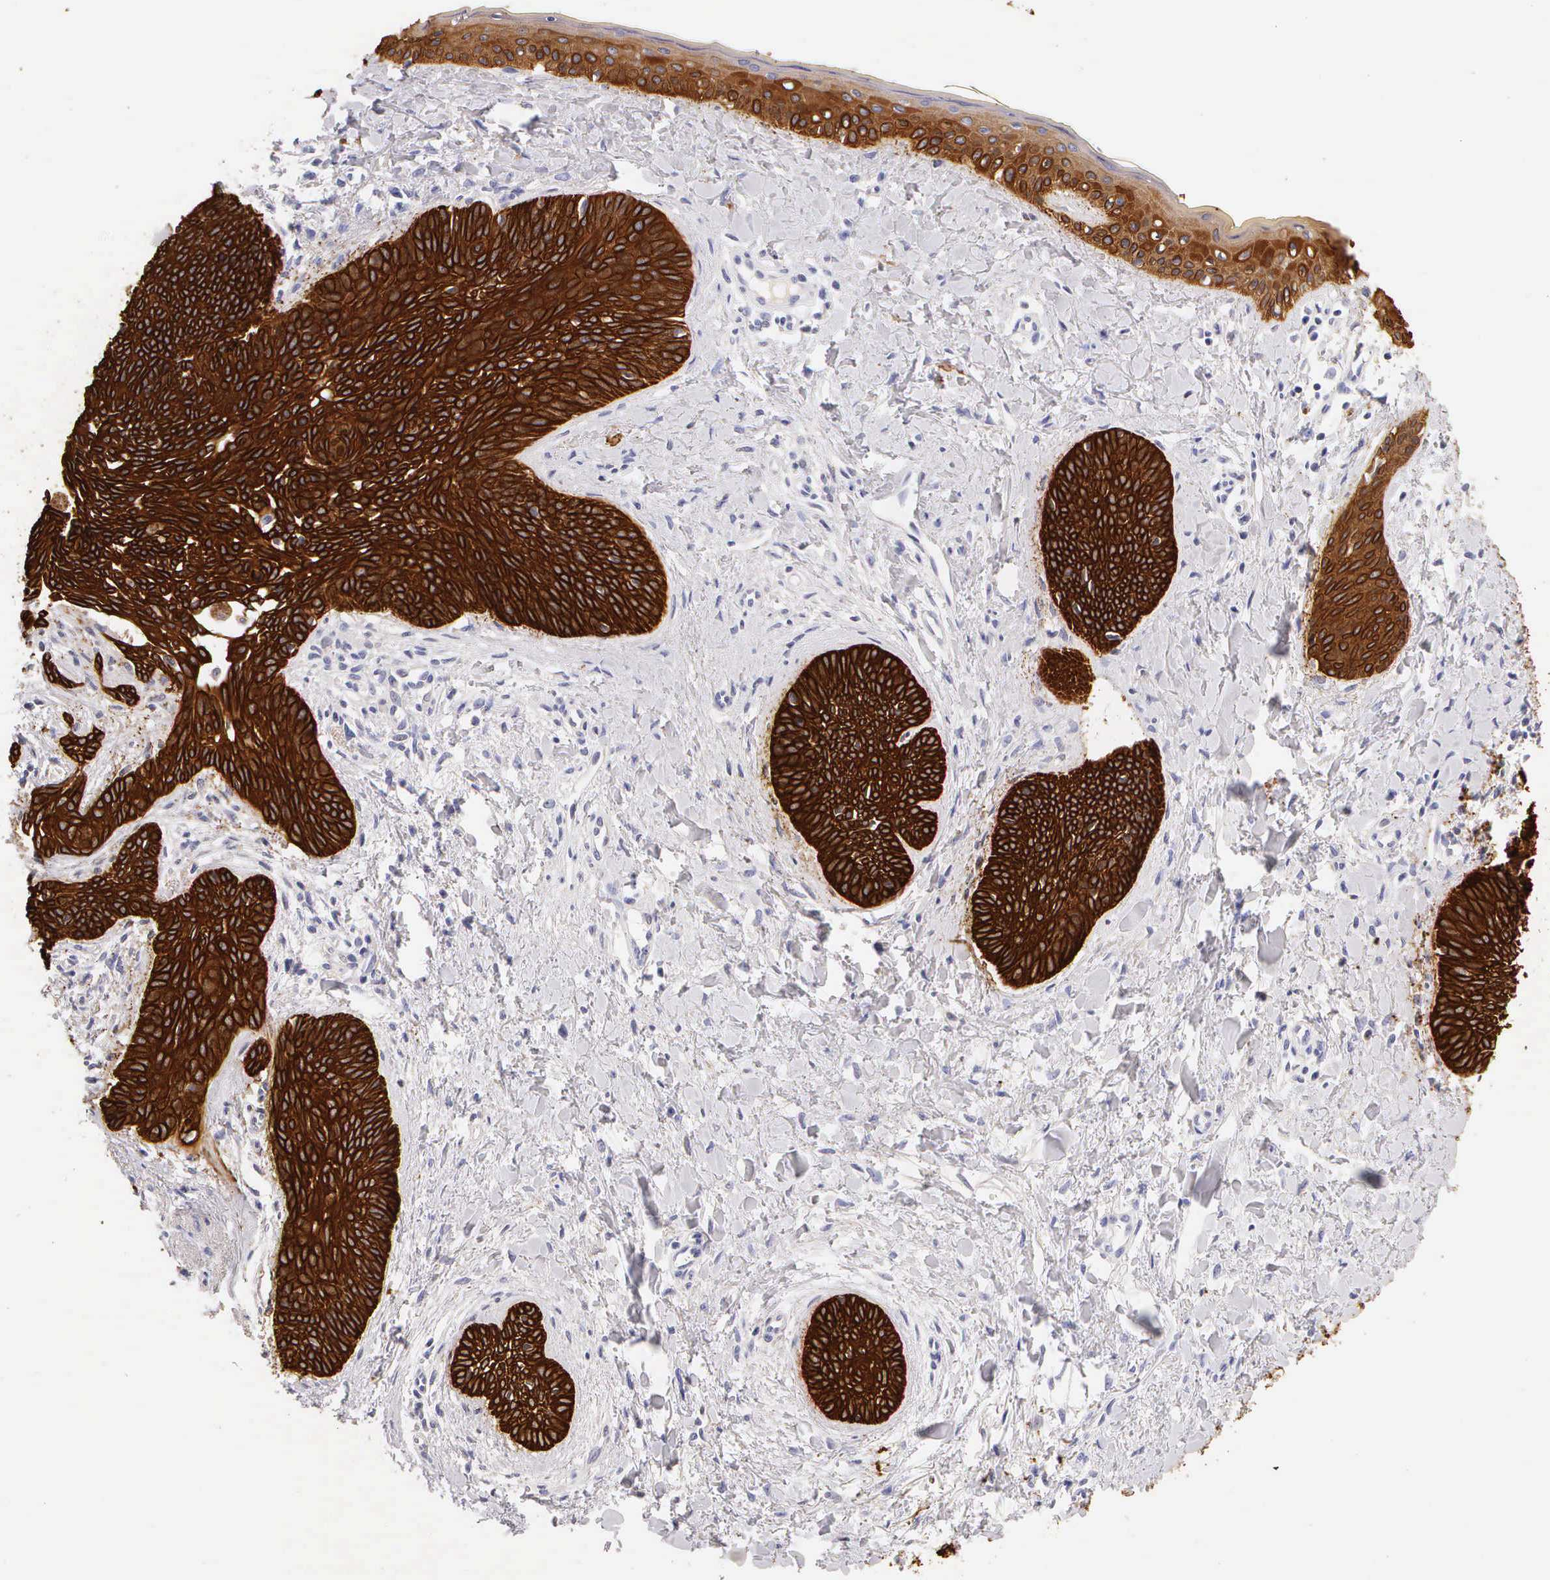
{"staining": {"intensity": "strong", "quantity": ">75%", "location": "cytoplasmic/membranous"}, "tissue": "skin cancer", "cell_type": "Tumor cells", "image_type": "cancer", "snomed": [{"axis": "morphology", "description": "Basal cell carcinoma"}, {"axis": "topography", "description": "Skin"}], "caption": "Tumor cells demonstrate high levels of strong cytoplasmic/membranous positivity in approximately >75% of cells in skin basal cell carcinoma.", "gene": "KRT17", "patient": {"sex": "female", "age": 81}}